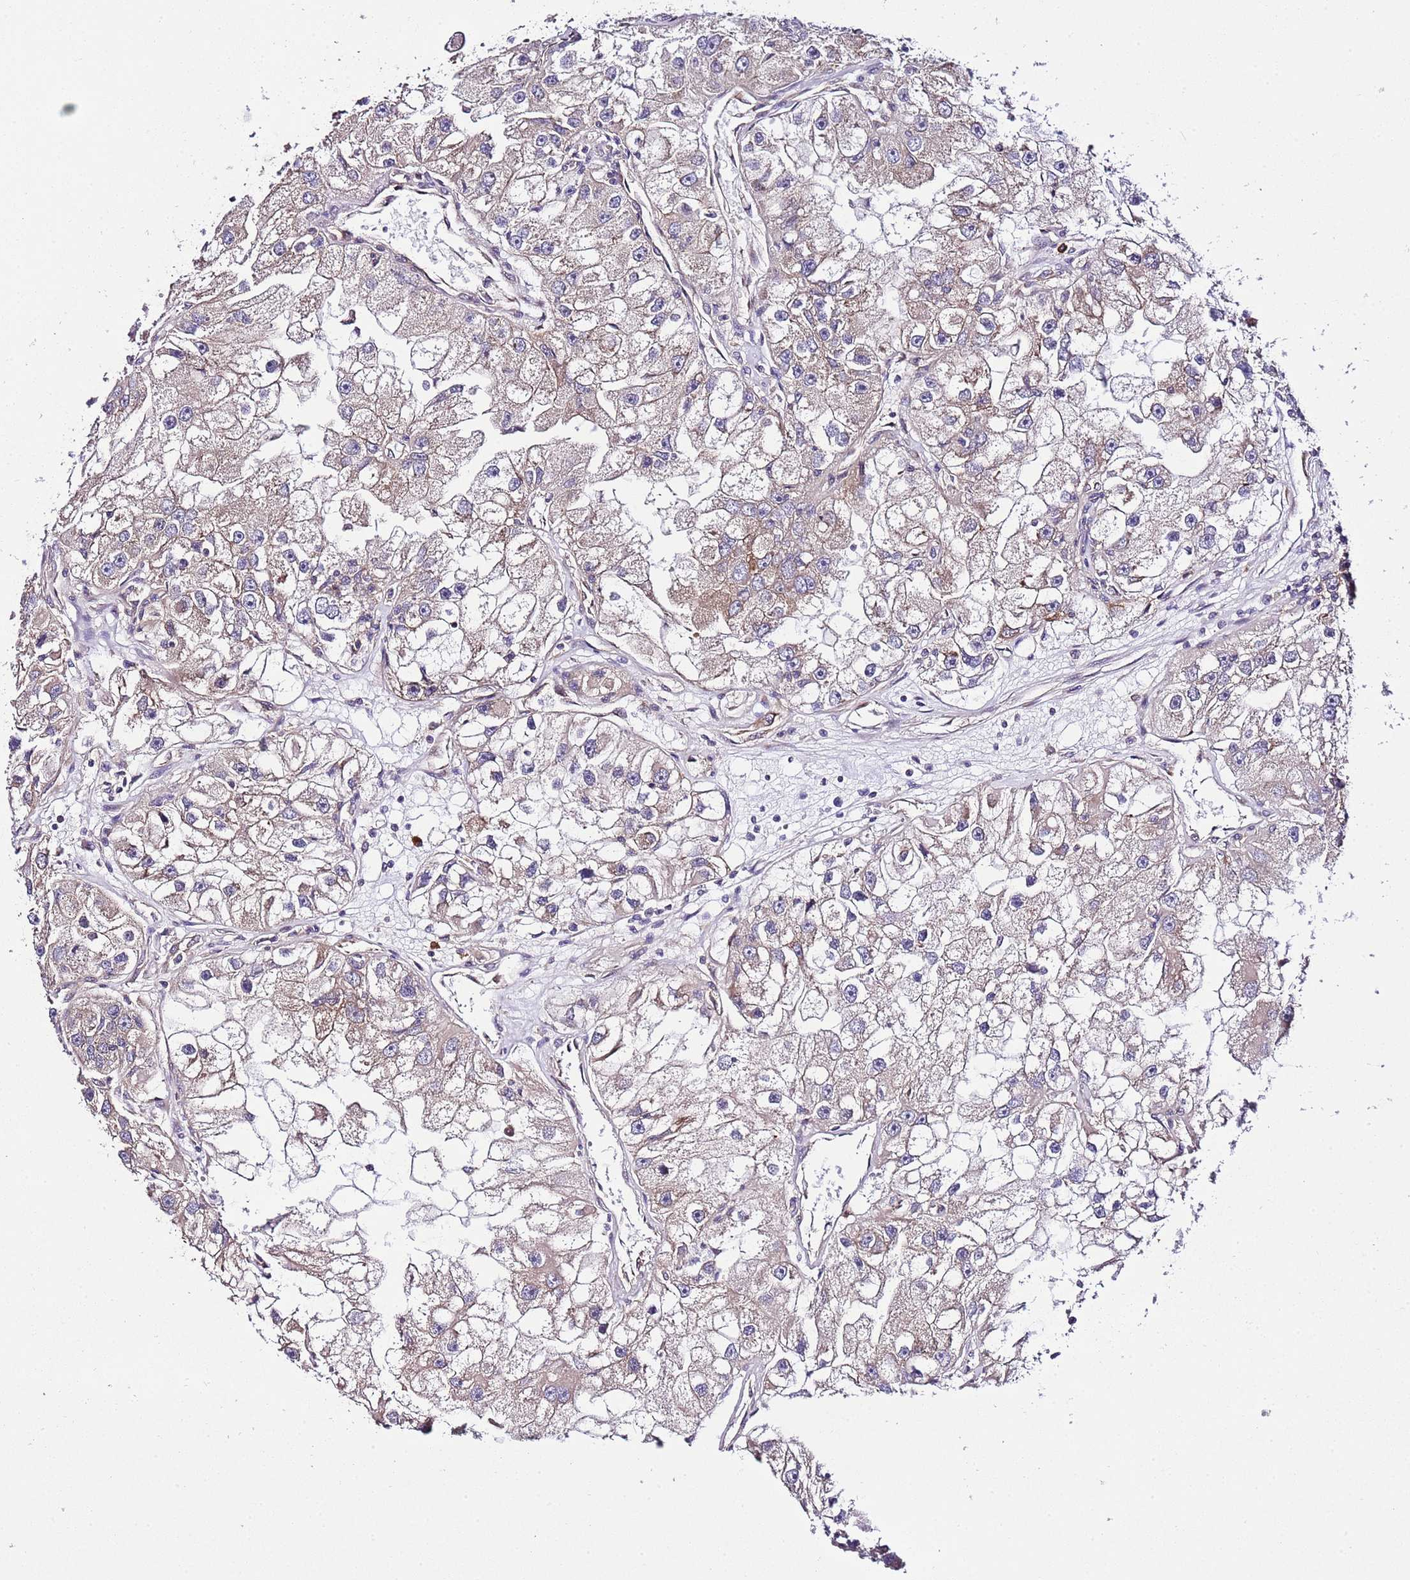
{"staining": {"intensity": "weak", "quantity": ">75%", "location": "cytoplasmic/membranous"}, "tissue": "renal cancer", "cell_type": "Tumor cells", "image_type": "cancer", "snomed": [{"axis": "morphology", "description": "Adenocarcinoma, NOS"}, {"axis": "topography", "description": "Kidney"}], "caption": "Renal adenocarcinoma stained for a protein (brown) reveals weak cytoplasmic/membranous positive staining in approximately >75% of tumor cells.", "gene": "DONSON", "patient": {"sex": "male", "age": 63}}